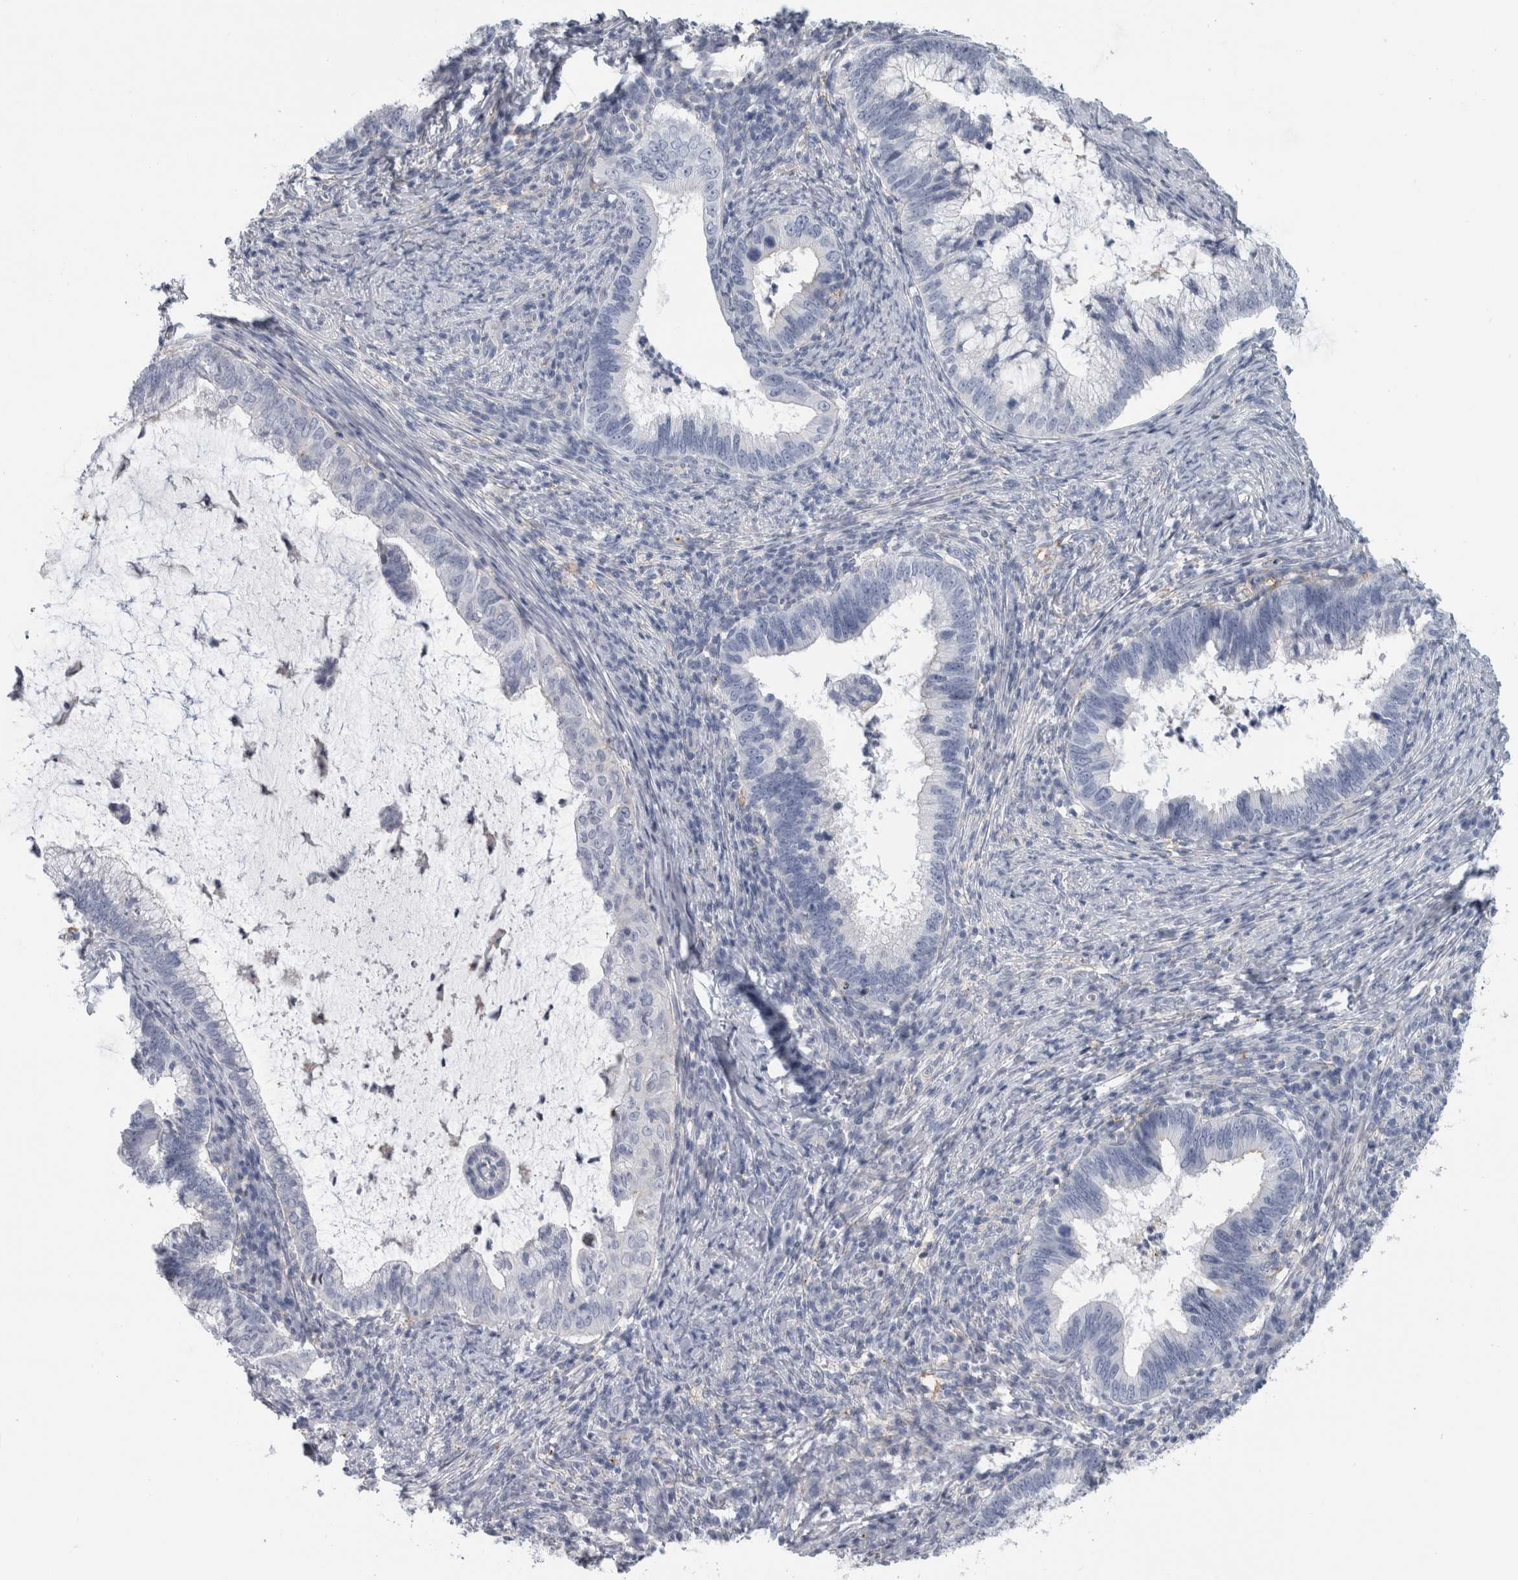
{"staining": {"intensity": "negative", "quantity": "none", "location": "none"}, "tissue": "cervical cancer", "cell_type": "Tumor cells", "image_type": "cancer", "snomed": [{"axis": "morphology", "description": "Adenocarcinoma, NOS"}, {"axis": "topography", "description": "Cervix"}], "caption": "This is a image of immunohistochemistry (IHC) staining of cervical cancer, which shows no expression in tumor cells.", "gene": "DNAJC24", "patient": {"sex": "female", "age": 36}}